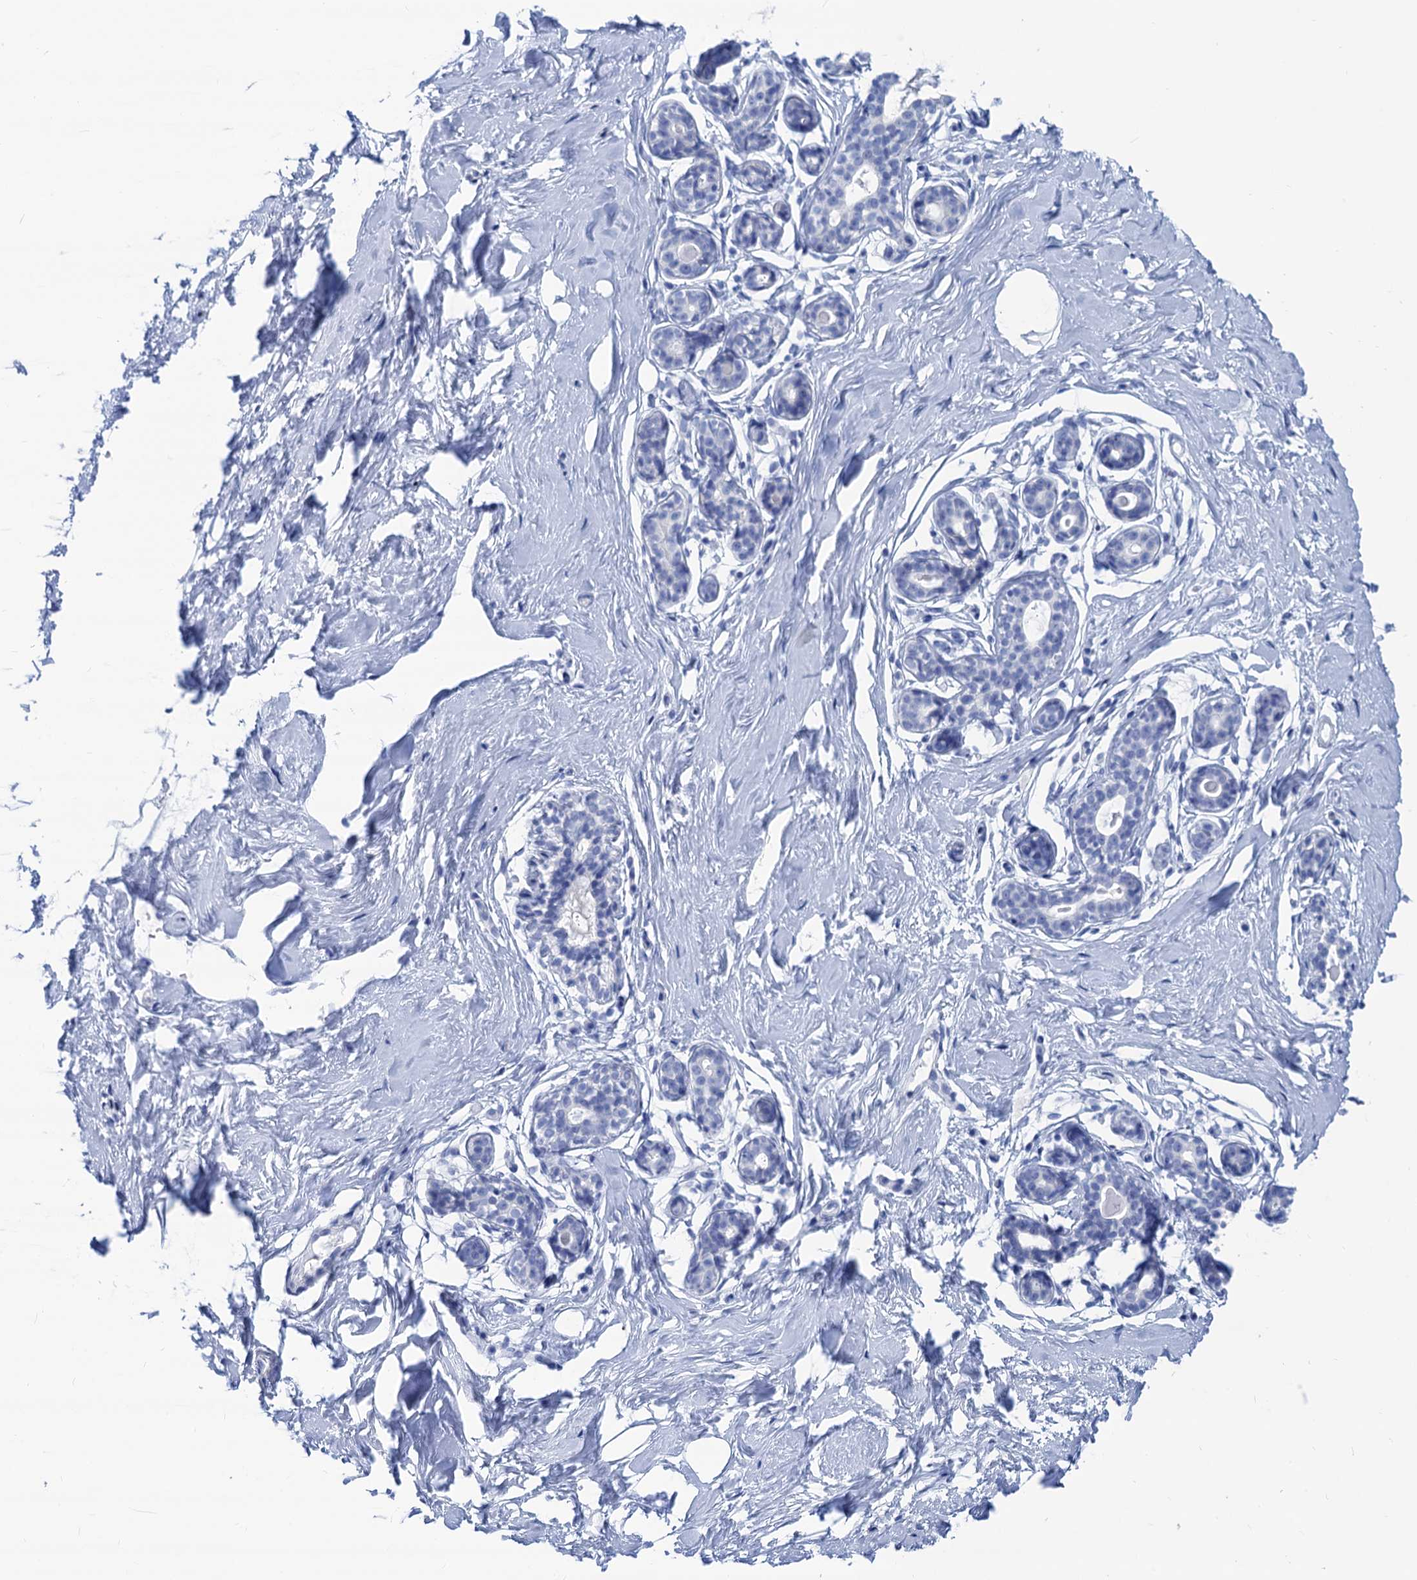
{"staining": {"intensity": "negative", "quantity": "none", "location": "none"}, "tissue": "breast", "cell_type": "Adipocytes", "image_type": "normal", "snomed": [{"axis": "morphology", "description": "Normal tissue, NOS"}, {"axis": "morphology", "description": "Adenoma, NOS"}, {"axis": "topography", "description": "Breast"}], "caption": "DAB immunohistochemical staining of unremarkable human breast demonstrates no significant positivity in adipocytes. Brightfield microscopy of immunohistochemistry stained with DAB (brown) and hematoxylin (blue), captured at high magnification.", "gene": "CABYR", "patient": {"sex": "female", "age": 23}}